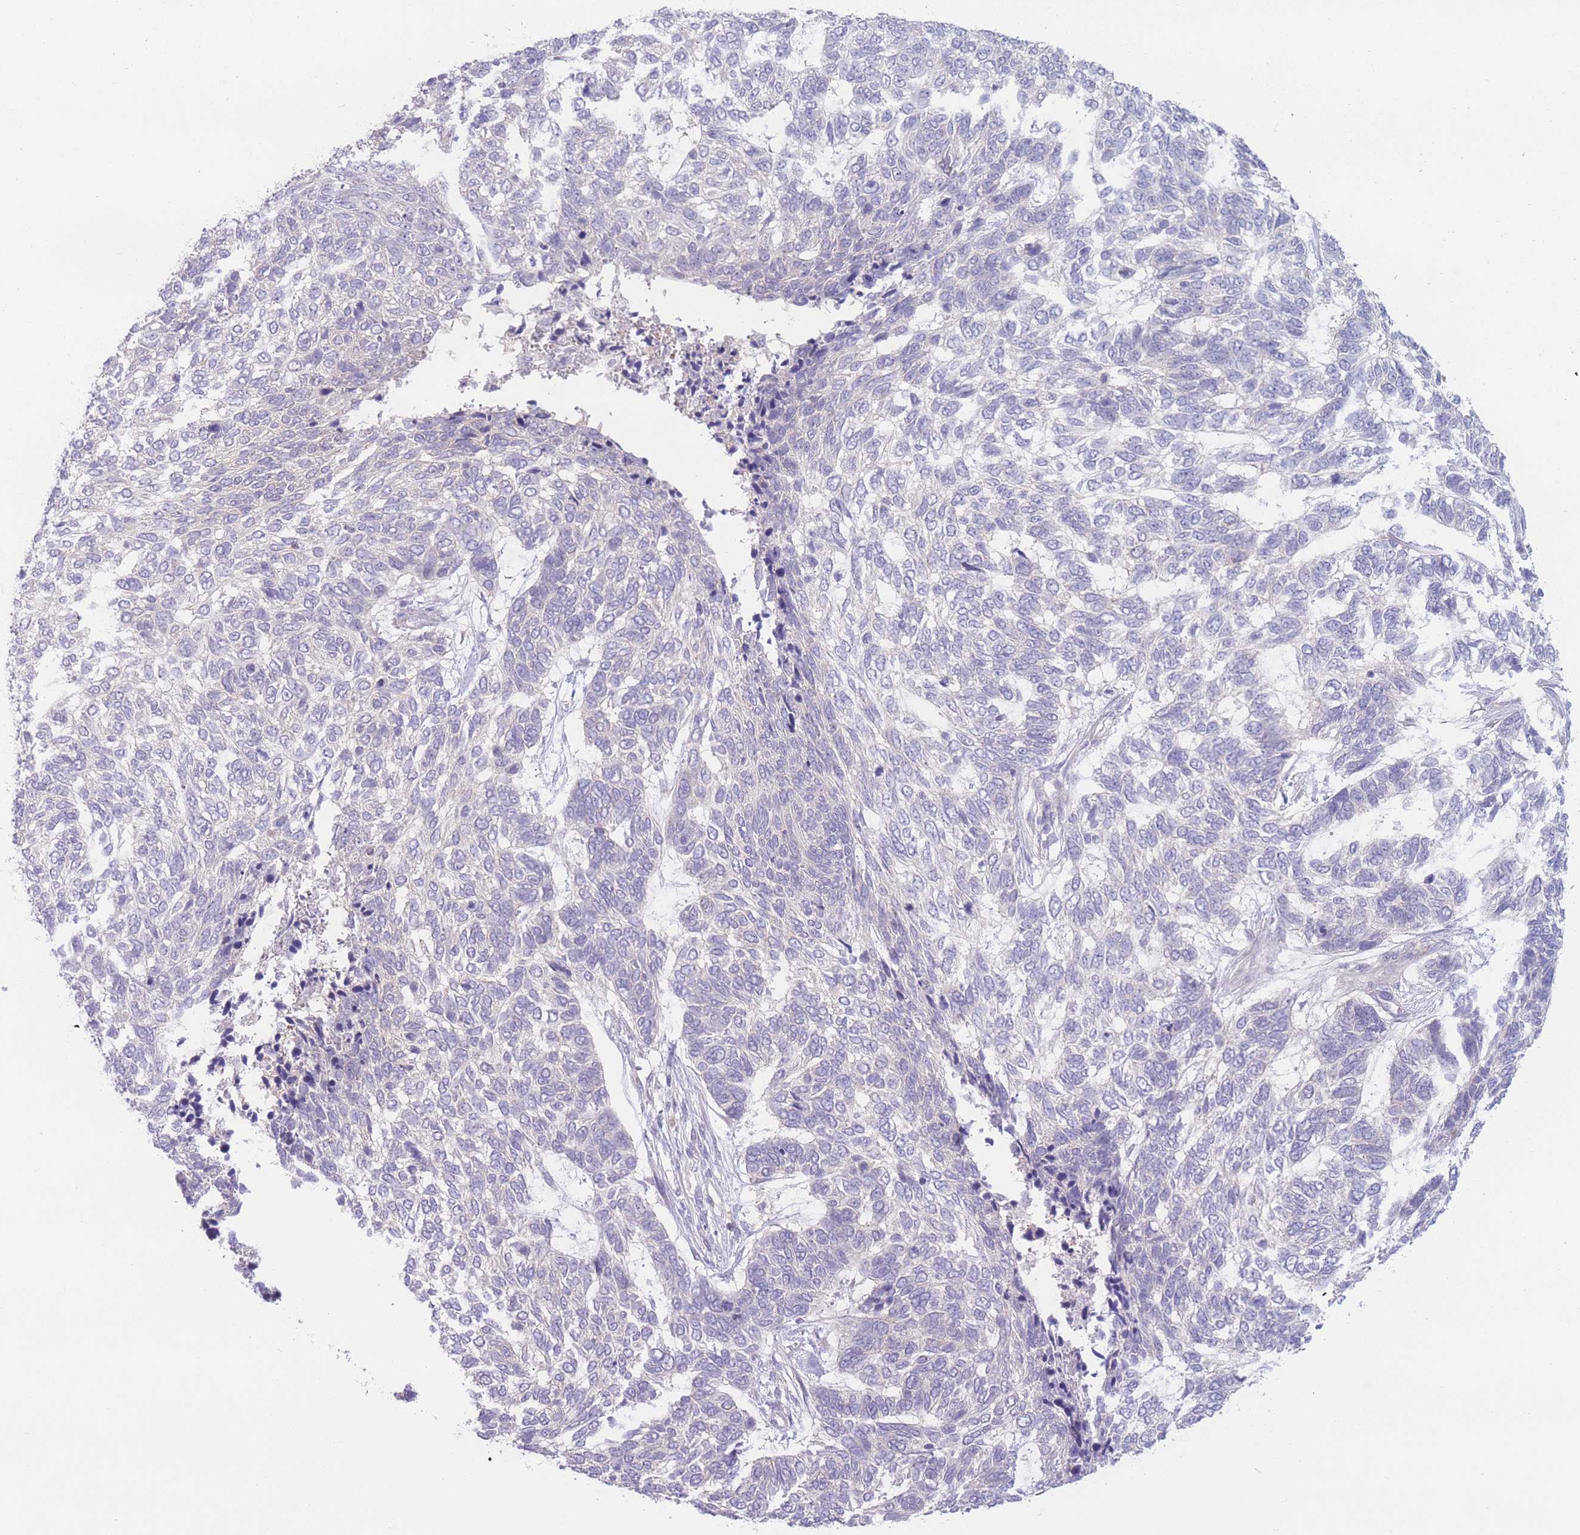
{"staining": {"intensity": "negative", "quantity": "none", "location": "none"}, "tissue": "skin cancer", "cell_type": "Tumor cells", "image_type": "cancer", "snomed": [{"axis": "morphology", "description": "Basal cell carcinoma"}, {"axis": "topography", "description": "Skin"}], "caption": "This is an immunohistochemistry micrograph of skin cancer (basal cell carcinoma). There is no expression in tumor cells.", "gene": "BHLHA15", "patient": {"sex": "female", "age": 65}}